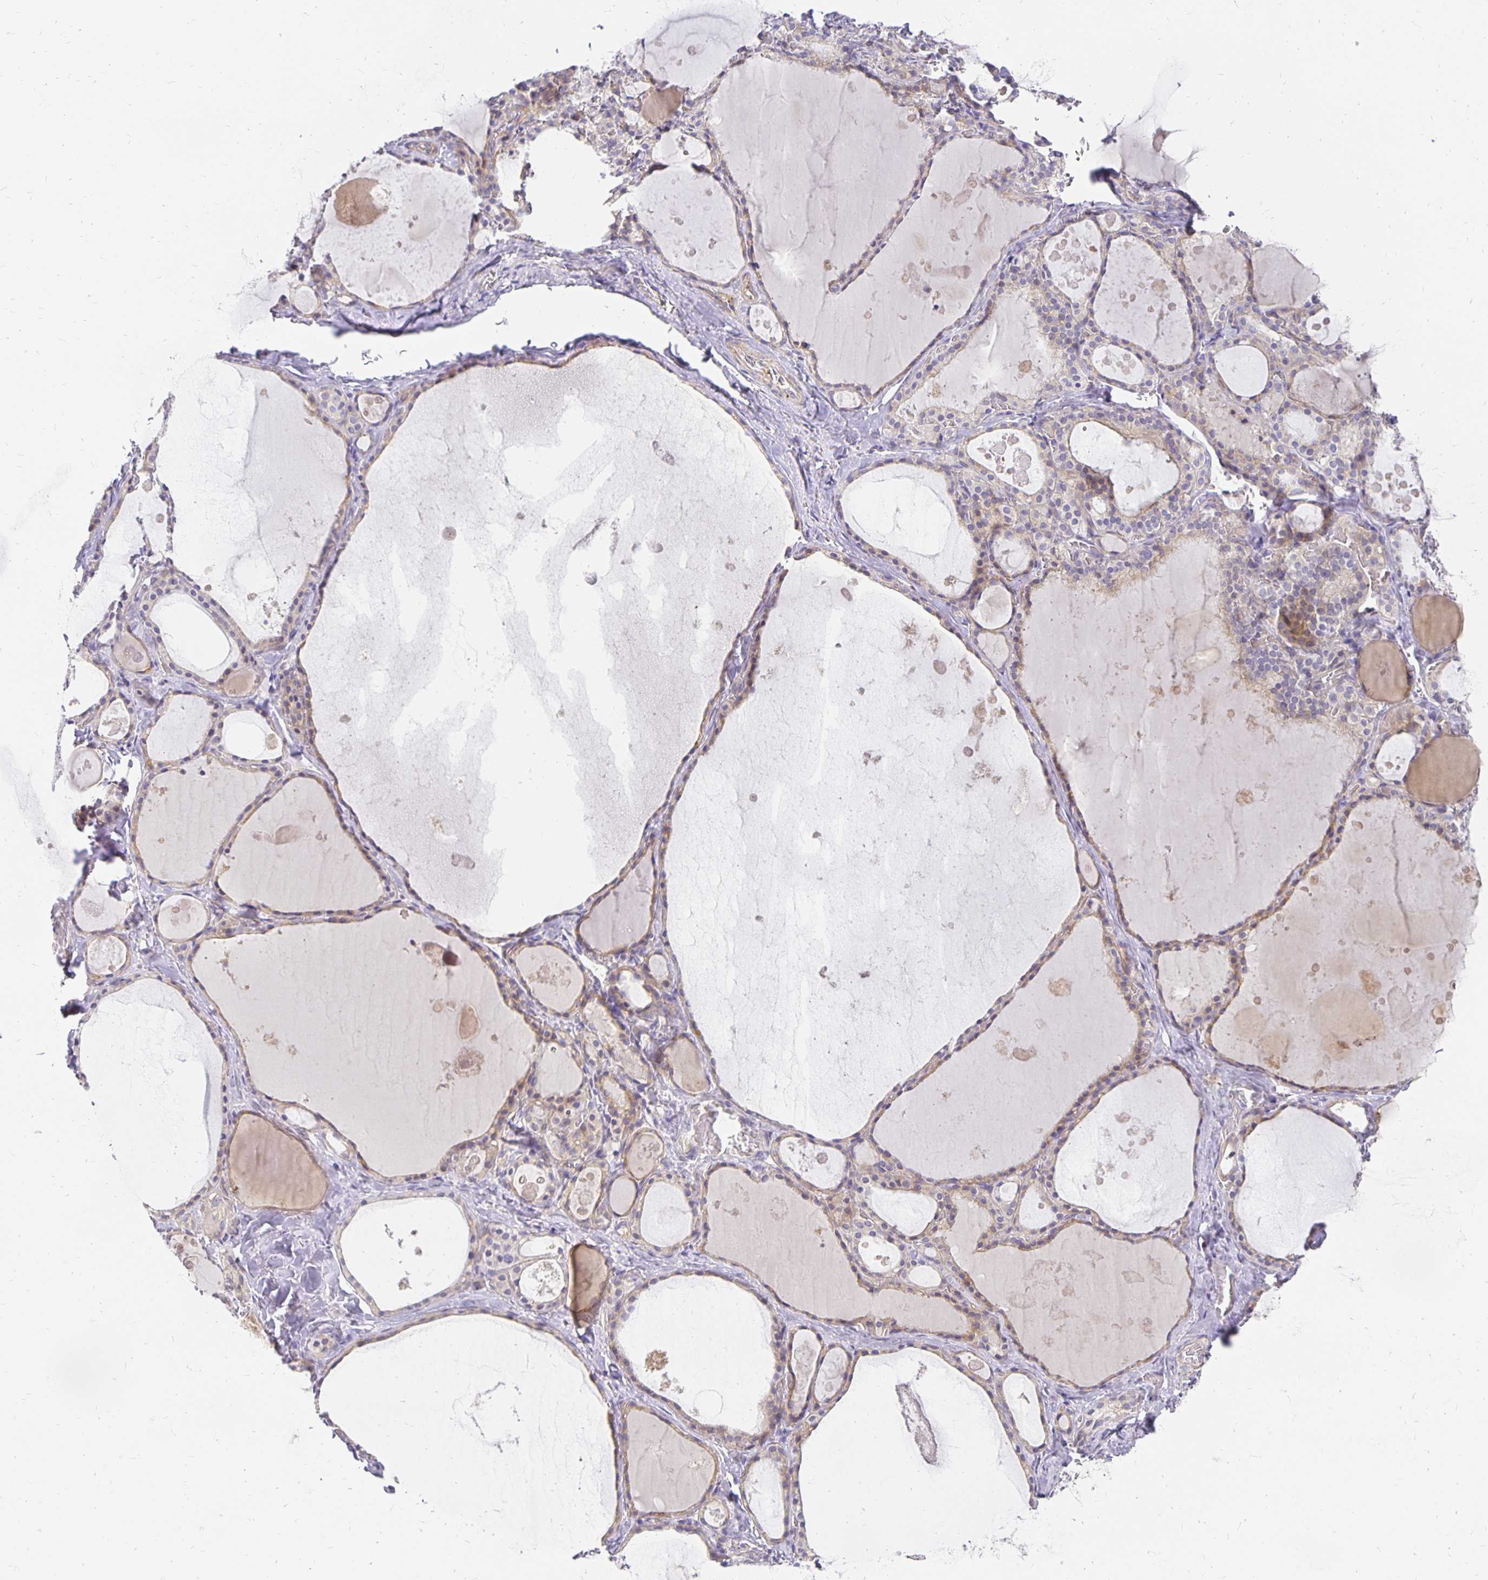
{"staining": {"intensity": "weak", "quantity": "<25%", "location": "cytoplasmic/membranous"}, "tissue": "thyroid gland", "cell_type": "Glandular cells", "image_type": "normal", "snomed": [{"axis": "morphology", "description": "Normal tissue, NOS"}, {"axis": "topography", "description": "Thyroid gland"}], "caption": "Normal thyroid gland was stained to show a protein in brown. There is no significant positivity in glandular cells. (IHC, brightfield microscopy, high magnification).", "gene": "PLOD1", "patient": {"sex": "male", "age": 56}}